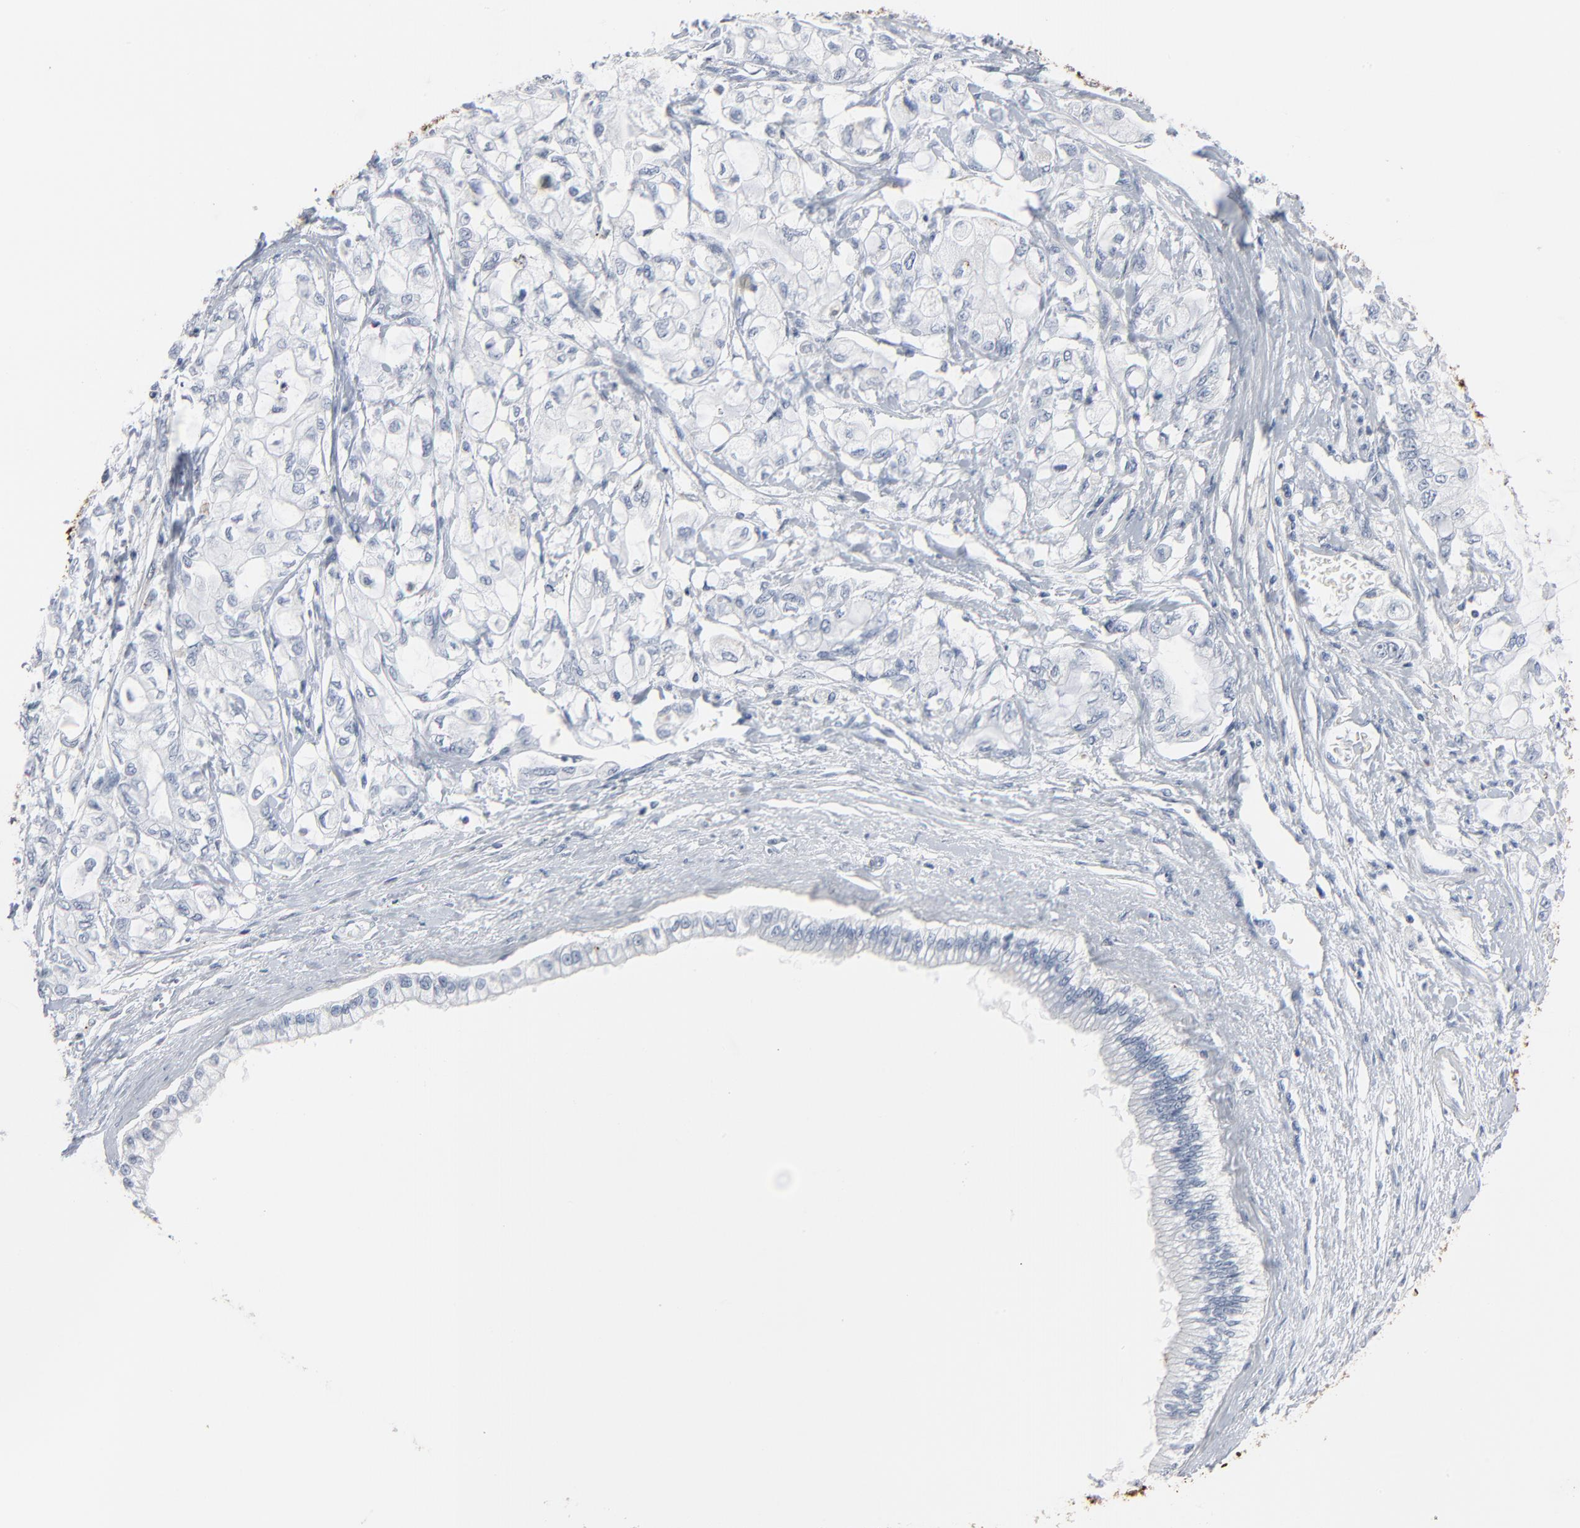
{"staining": {"intensity": "negative", "quantity": "none", "location": "none"}, "tissue": "pancreatic cancer", "cell_type": "Tumor cells", "image_type": "cancer", "snomed": [{"axis": "morphology", "description": "Adenocarcinoma, NOS"}, {"axis": "topography", "description": "Pancreas"}], "caption": "Immunohistochemical staining of human adenocarcinoma (pancreatic) reveals no significant positivity in tumor cells. (IHC, brightfield microscopy, high magnification).", "gene": "PHGDH", "patient": {"sex": "male", "age": 79}}